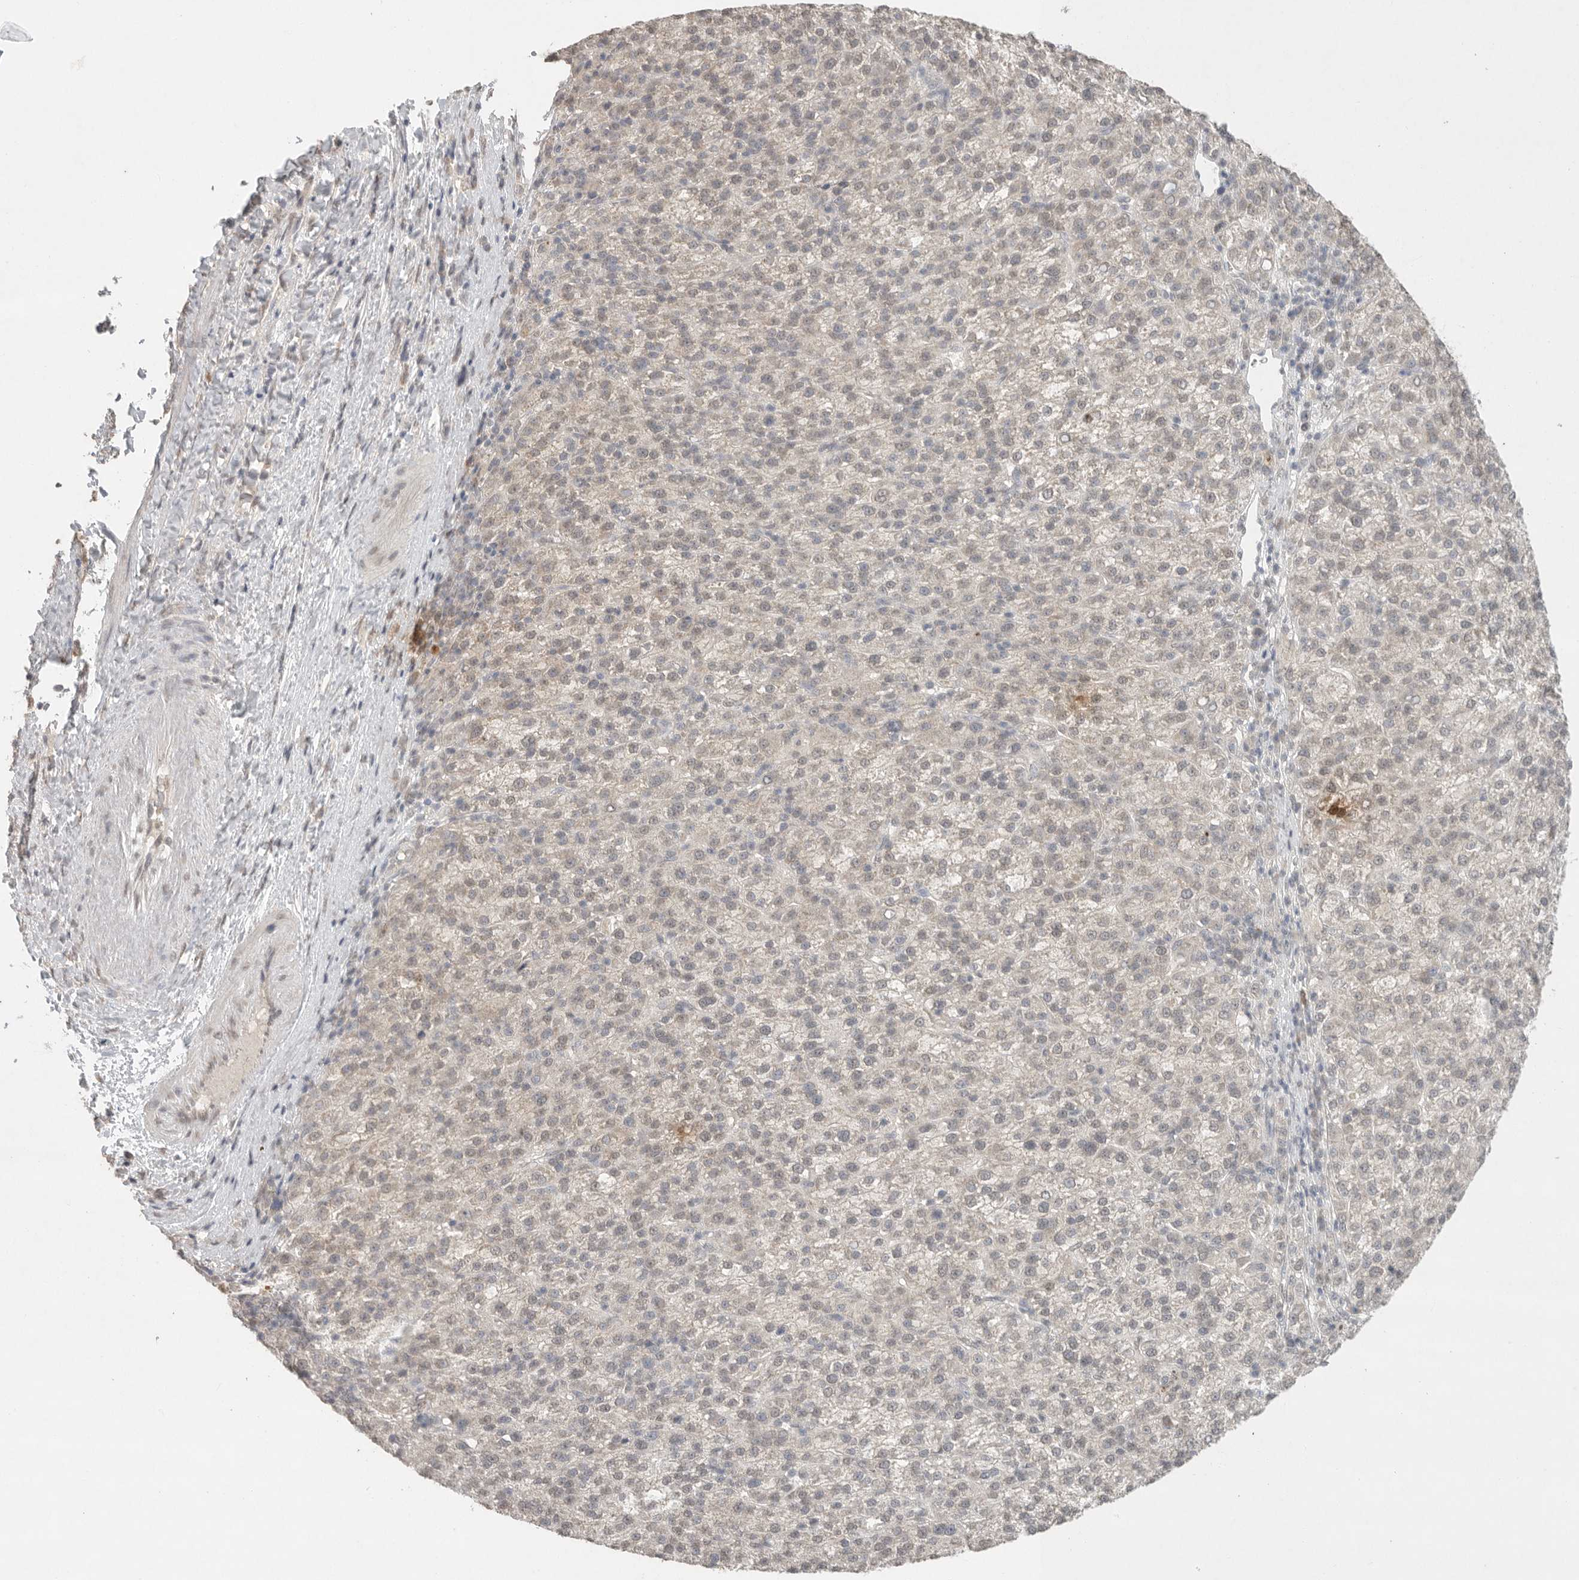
{"staining": {"intensity": "weak", "quantity": "25%-75%", "location": "nuclear"}, "tissue": "liver cancer", "cell_type": "Tumor cells", "image_type": "cancer", "snomed": [{"axis": "morphology", "description": "Carcinoma, Hepatocellular, NOS"}, {"axis": "topography", "description": "Liver"}], "caption": "Human liver hepatocellular carcinoma stained with a brown dye reveals weak nuclear positive expression in about 25%-75% of tumor cells.", "gene": "KLK5", "patient": {"sex": "female", "age": 58}}